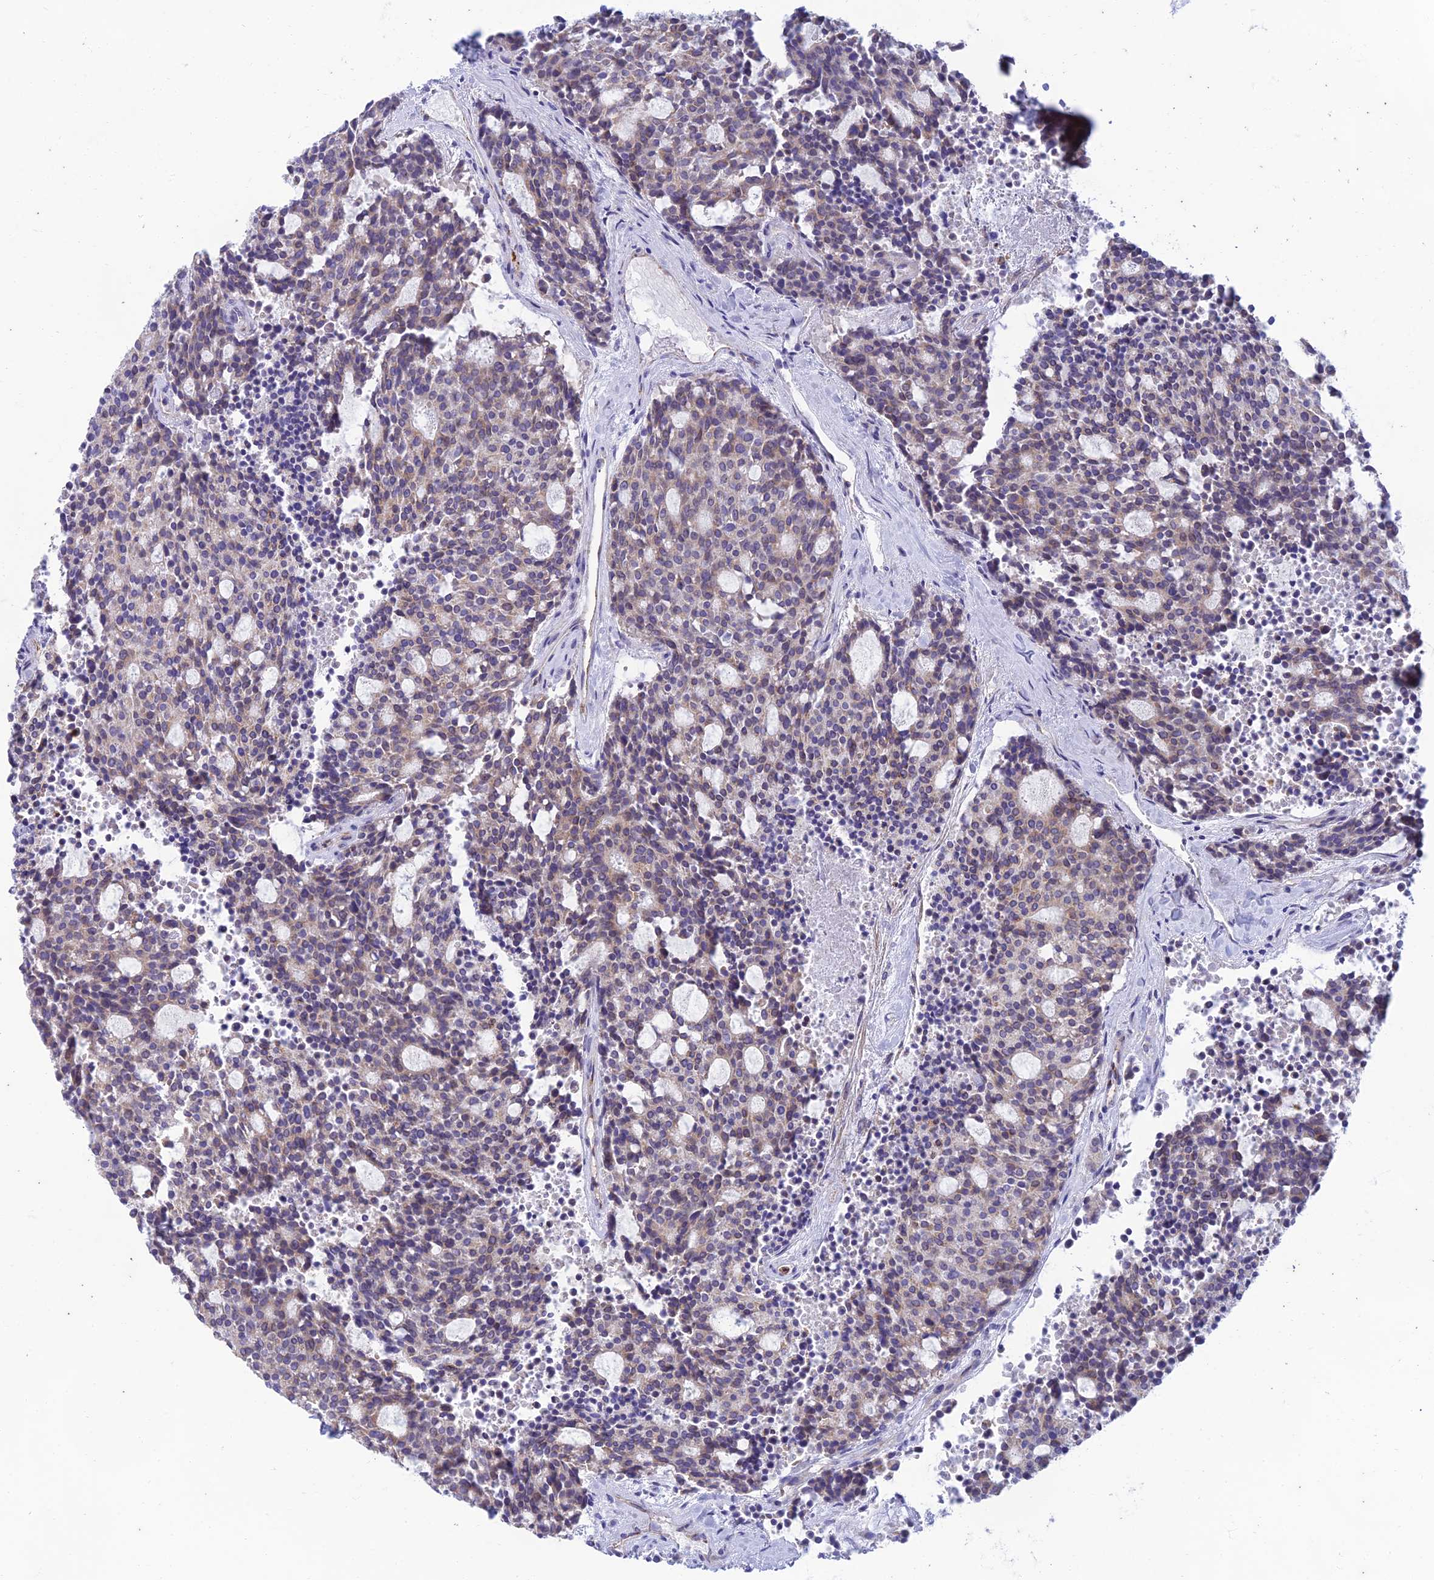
{"staining": {"intensity": "weak", "quantity": "25%-75%", "location": "cytoplasmic/membranous"}, "tissue": "carcinoid", "cell_type": "Tumor cells", "image_type": "cancer", "snomed": [{"axis": "morphology", "description": "Carcinoid, malignant, NOS"}, {"axis": "topography", "description": "Pancreas"}], "caption": "Immunohistochemical staining of human carcinoid displays low levels of weak cytoplasmic/membranous protein expression in approximately 25%-75% of tumor cells.", "gene": "PTCD2", "patient": {"sex": "female", "age": 54}}